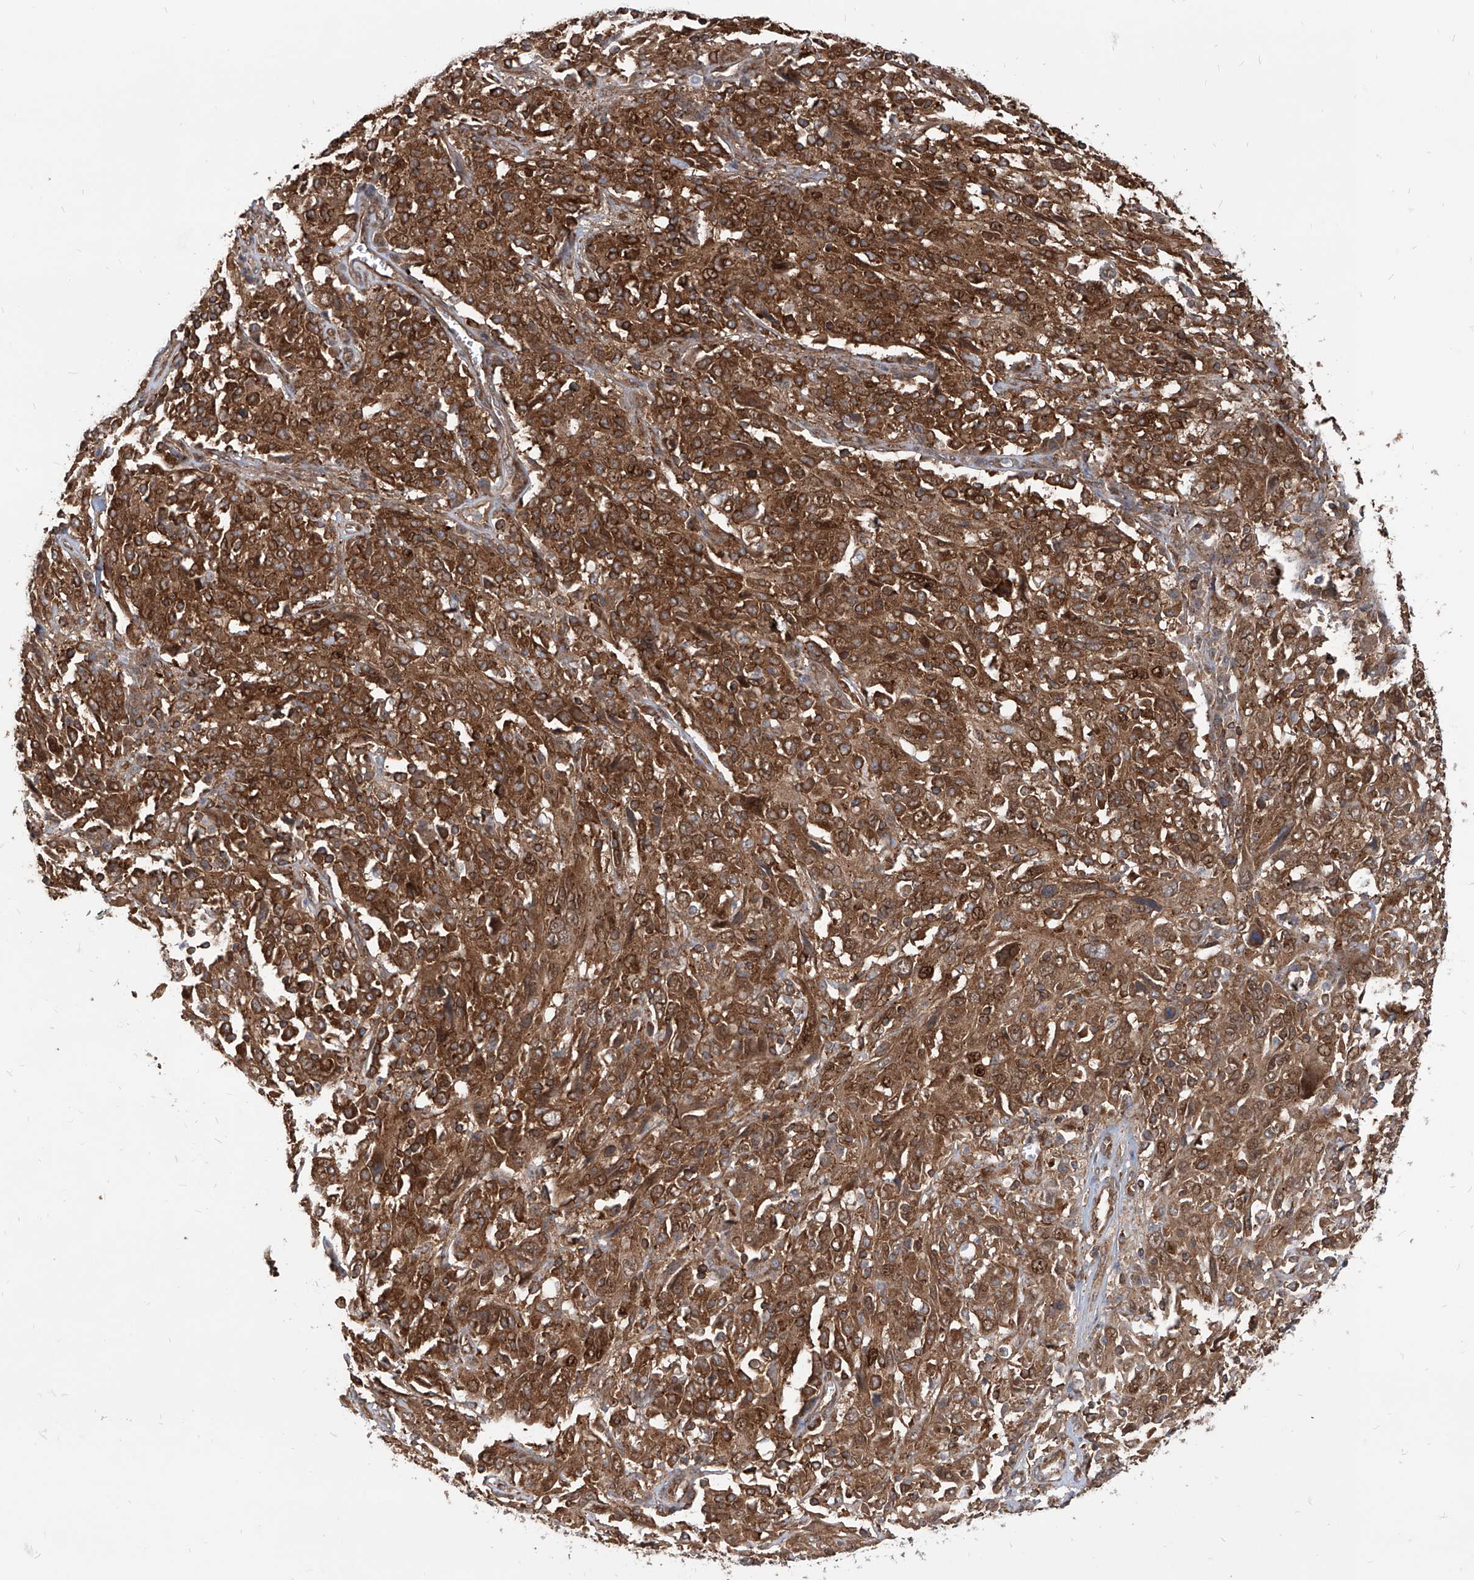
{"staining": {"intensity": "strong", "quantity": ">75%", "location": "cytoplasmic/membranous"}, "tissue": "cervical cancer", "cell_type": "Tumor cells", "image_type": "cancer", "snomed": [{"axis": "morphology", "description": "Squamous cell carcinoma, NOS"}, {"axis": "topography", "description": "Cervix"}], "caption": "Human cervical cancer (squamous cell carcinoma) stained for a protein (brown) reveals strong cytoplasmic/membranous positive expression in approximately >75% of tumor cells.", "gene": "MAGED2", "patient": {"sex": "female", "age": 46}}